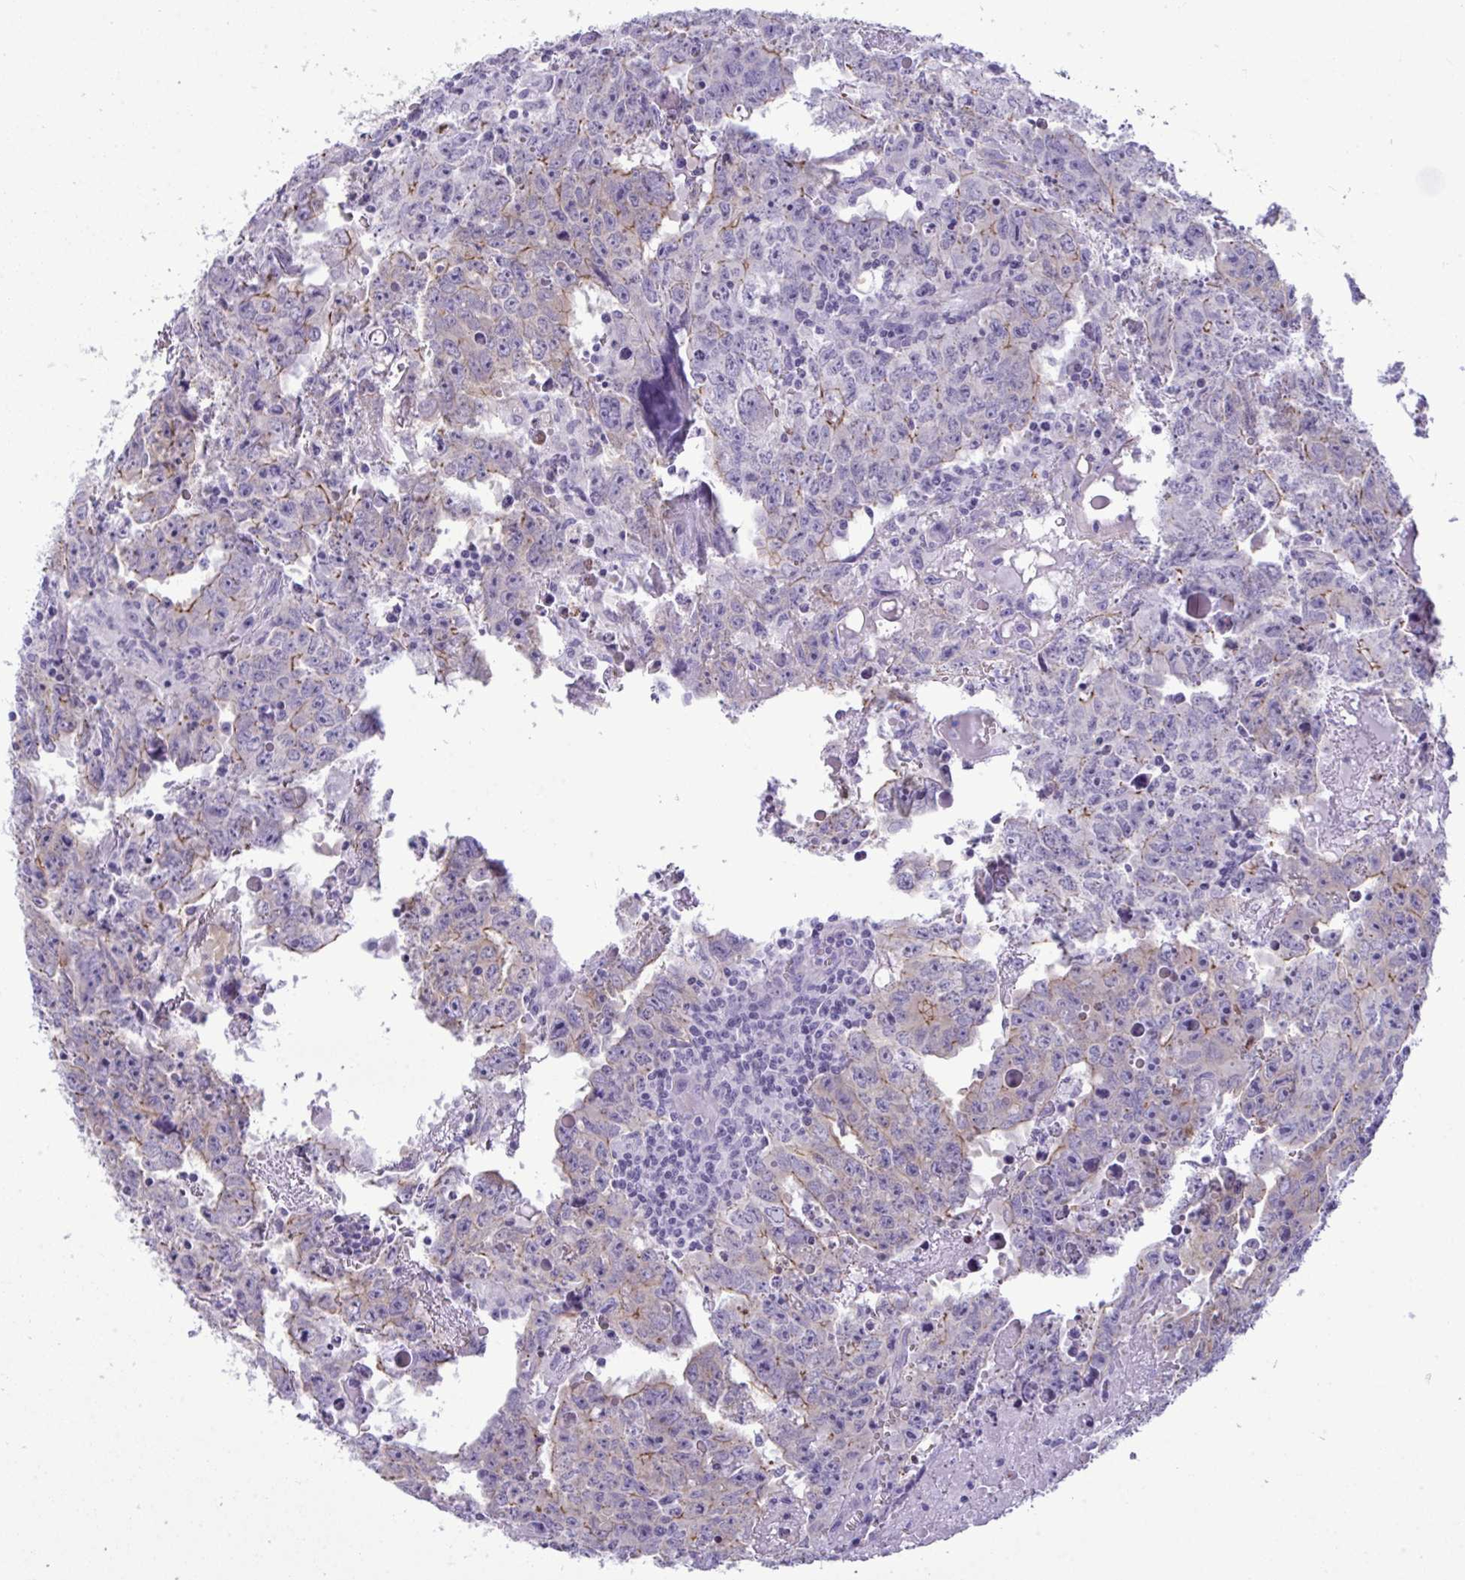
{"staining": {"intensity": "weak", "quantity": "25%-75%", "location": "cytoplasmic/membranous"}, "tissue": "testis cancer", "cell_type": "Tumor cells", "image_type": "cancer", "snomed": [{"axis": "morphology", "description": "Carcinoma, Embryonal, NOS"}, {"axis": "topography", "description": "Testis"}], "caption": "Testis cancer (embryonal carcinoma) was stained to show a protein in brown. There is low levels of weak cytoplasmic/membranous expression in about 25%-75% of tumor cells. Using DAB (3,3'-diaminobenzidine) (brown) and hematoxylin (blue) stains, captured at high magnification using brightfield microscopy.", "gene": "MYH10", "patient": {"sex": "male", "age": 22}}